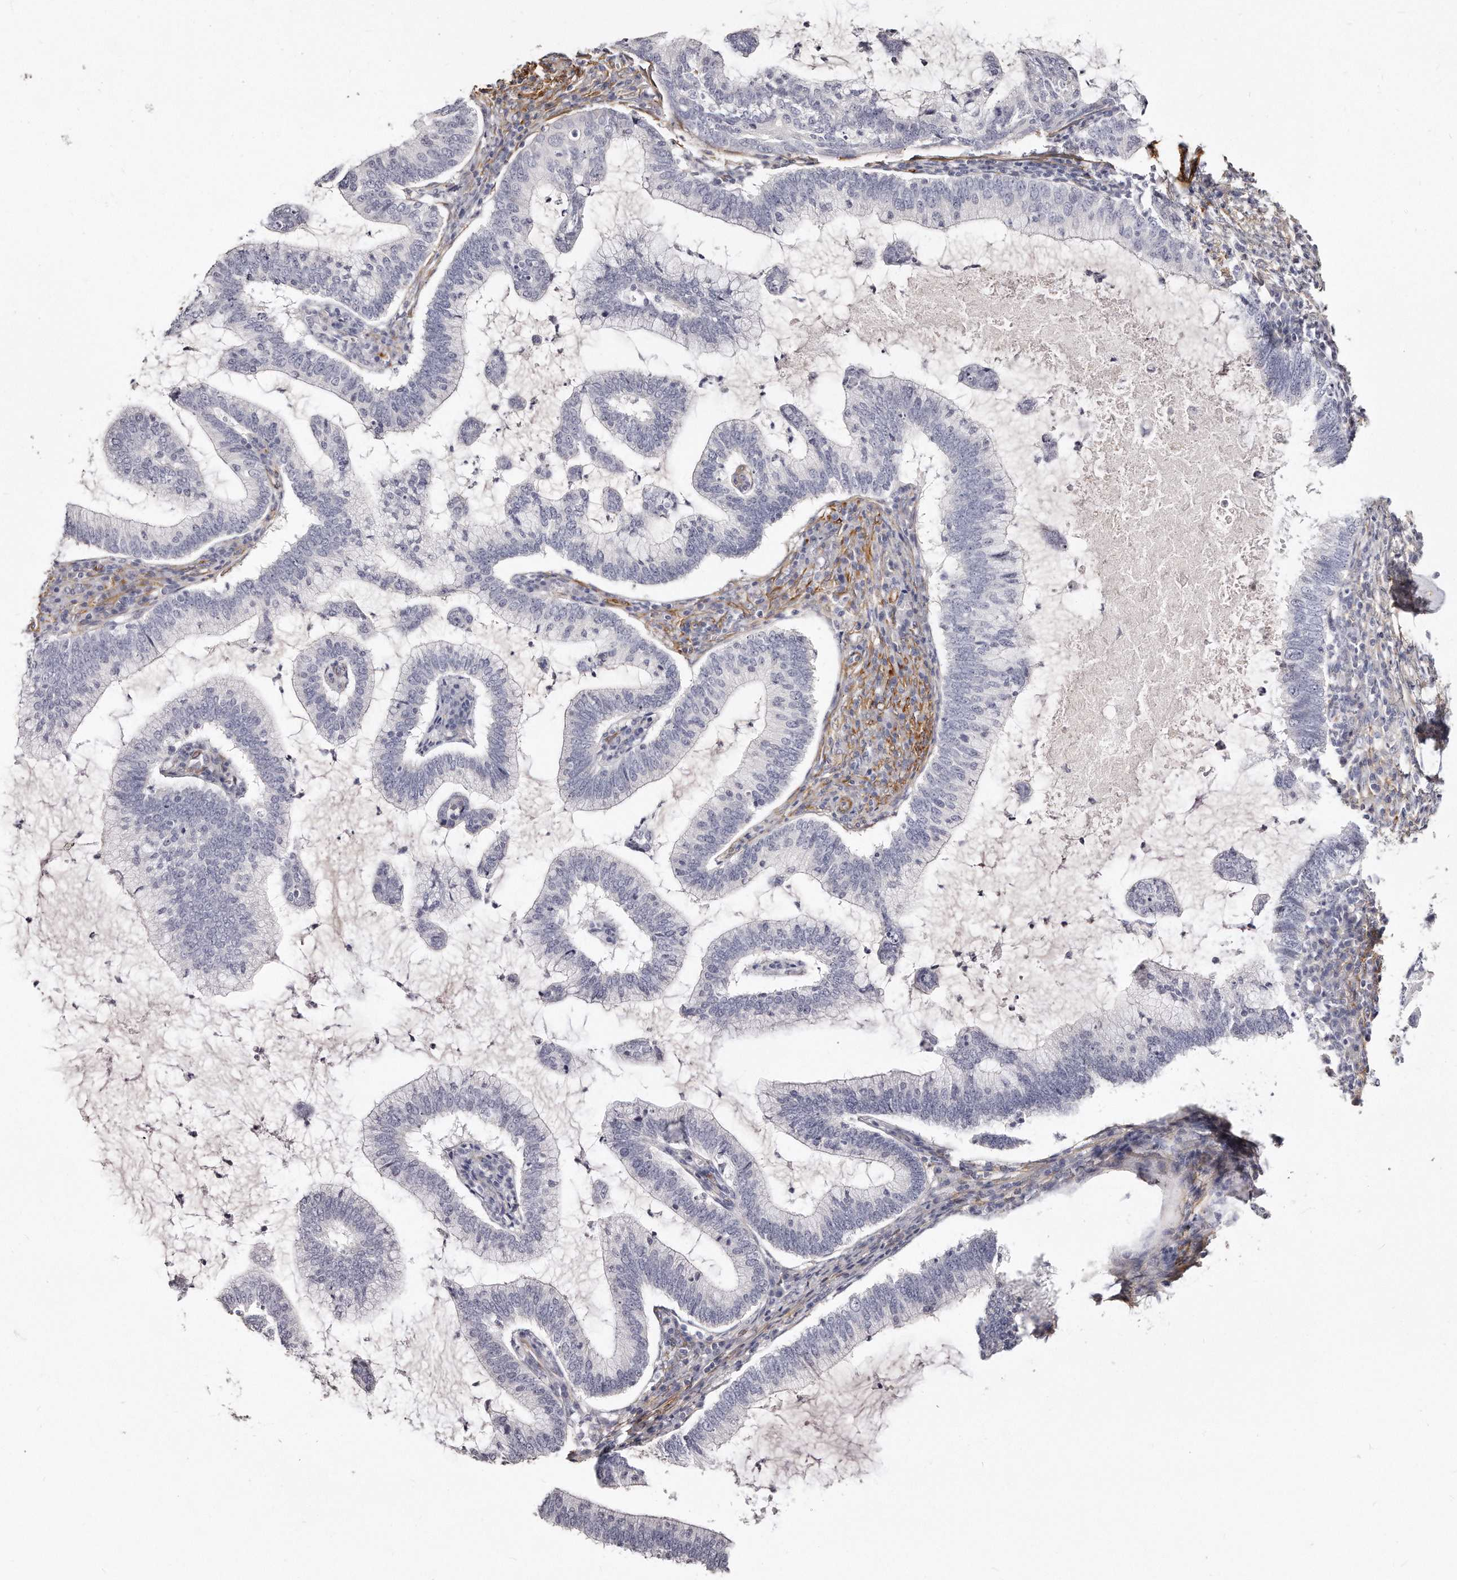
{"staining": {"intensity": "negative", "quantity": "none", "location": "none"}, "tissue": "cervical cancer", "cell_type": "Tumor cells", "image_type": "cancer", "snomed": [{"axis": "morphology", "description": "Adenocarcinoma, NOS"}, {"axis": "topography", "description": "Cervix"}], "caption": "Immunohistochemistry (IHC) histopathology image of neoplastic tissue: human cervical adenocarcinoma stained with DAB (3,3'-diaminobenzidine) demonstrates no significant protein positivity in tumor cells.", "gene": "LMOD1", "patient": {"sex": "female", "age": 36}}